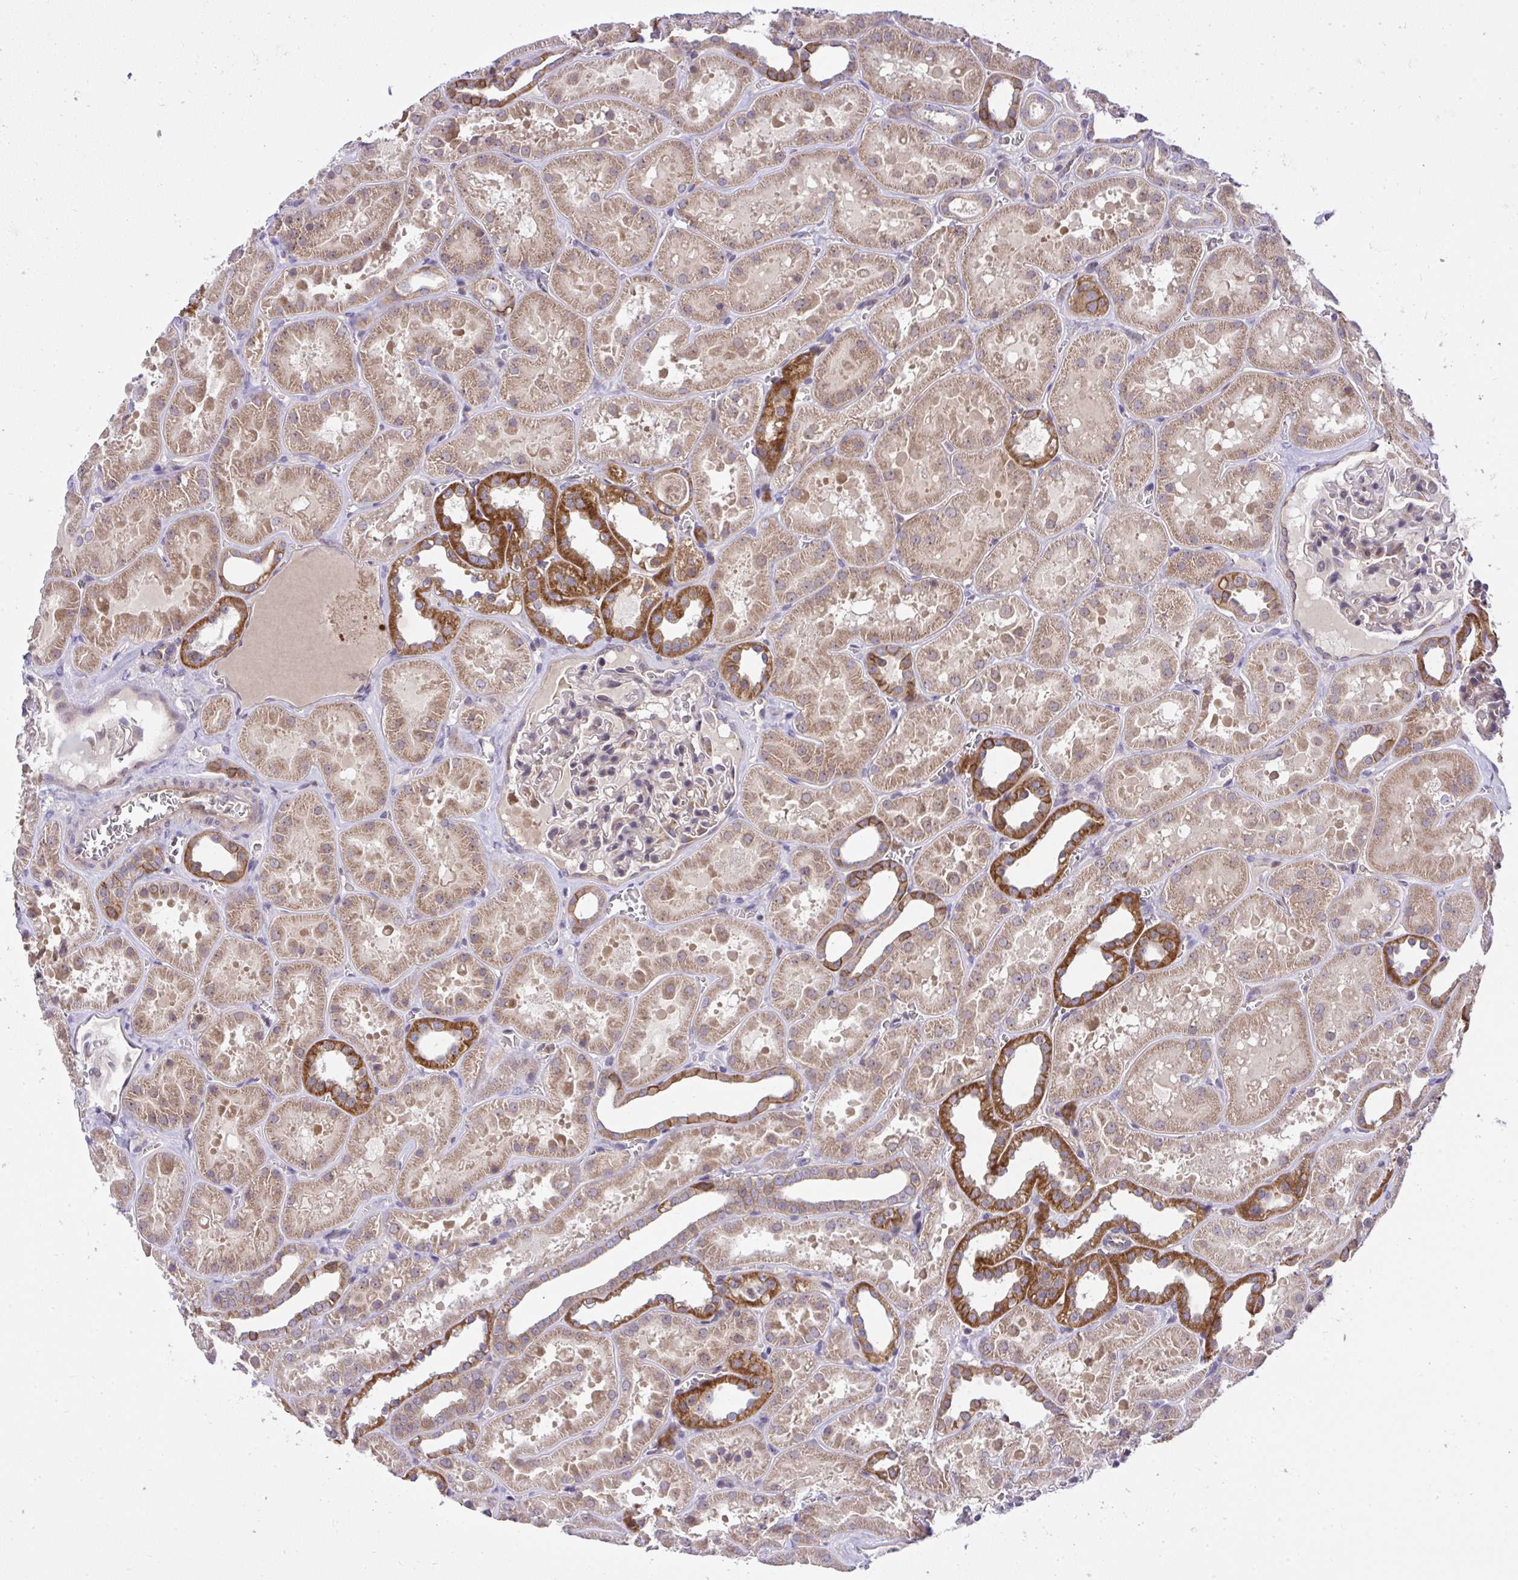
{"staining": {"intensity": "moderate", "quantity": "<25%", "location": "cytoplasmic/membranous"}, "tissue": "kidney", "cell_type": "Cells in glomeruli", "image_type": "normal", "snomed": [{"axis": "morphology", "description": "Normal tissue, NOS"}, {"axis": "topography", "description": "Kidney"}], "caption": "Immunohistochemical staining of normal human kidney shows <25% levels of moderate cytoplasmic/membranous protein expression in about <25% of cells in glomeruli.", "gene": "CHIA", "patient": {"sex": "female", "age": 41}}